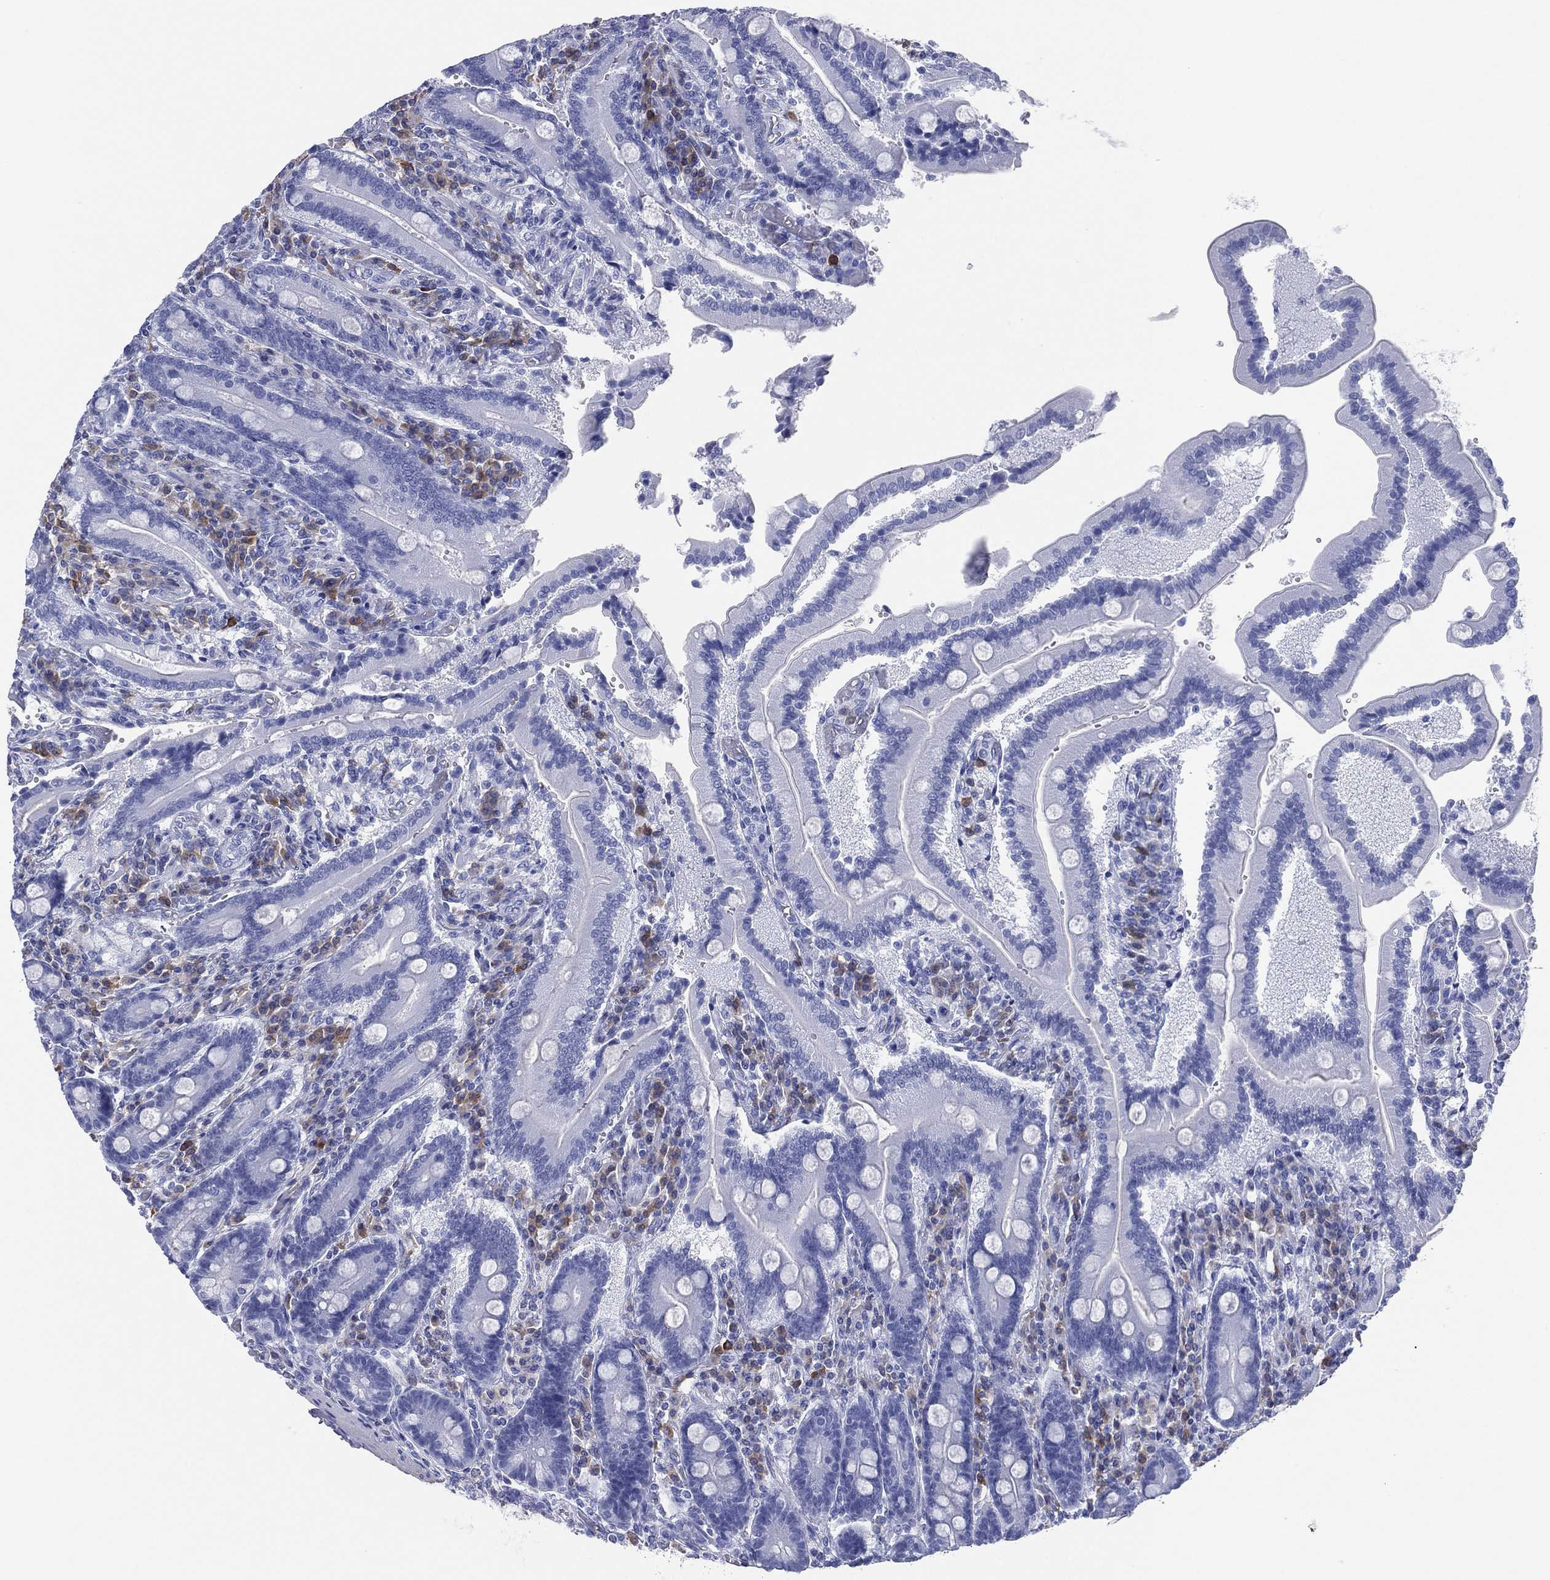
{"staining": {"intensity": "negative", "quantity": "none", "location": "none"}, "tissue": "duodenum", "cell_type": "Glandular cells", "image_type": "normal", "snomed": [{"axis": "morphology", "description": "Normal tissue, NOS"}, {"axis": "topography", "description": "Duodenum"}], "caption": "There is no significant positivity in glandular cells of duodenum. (DAB immunohistochemistry (IHC), high magnification).", "gene": "CD79A", "patient": {"sex": "female", "age": 62}}